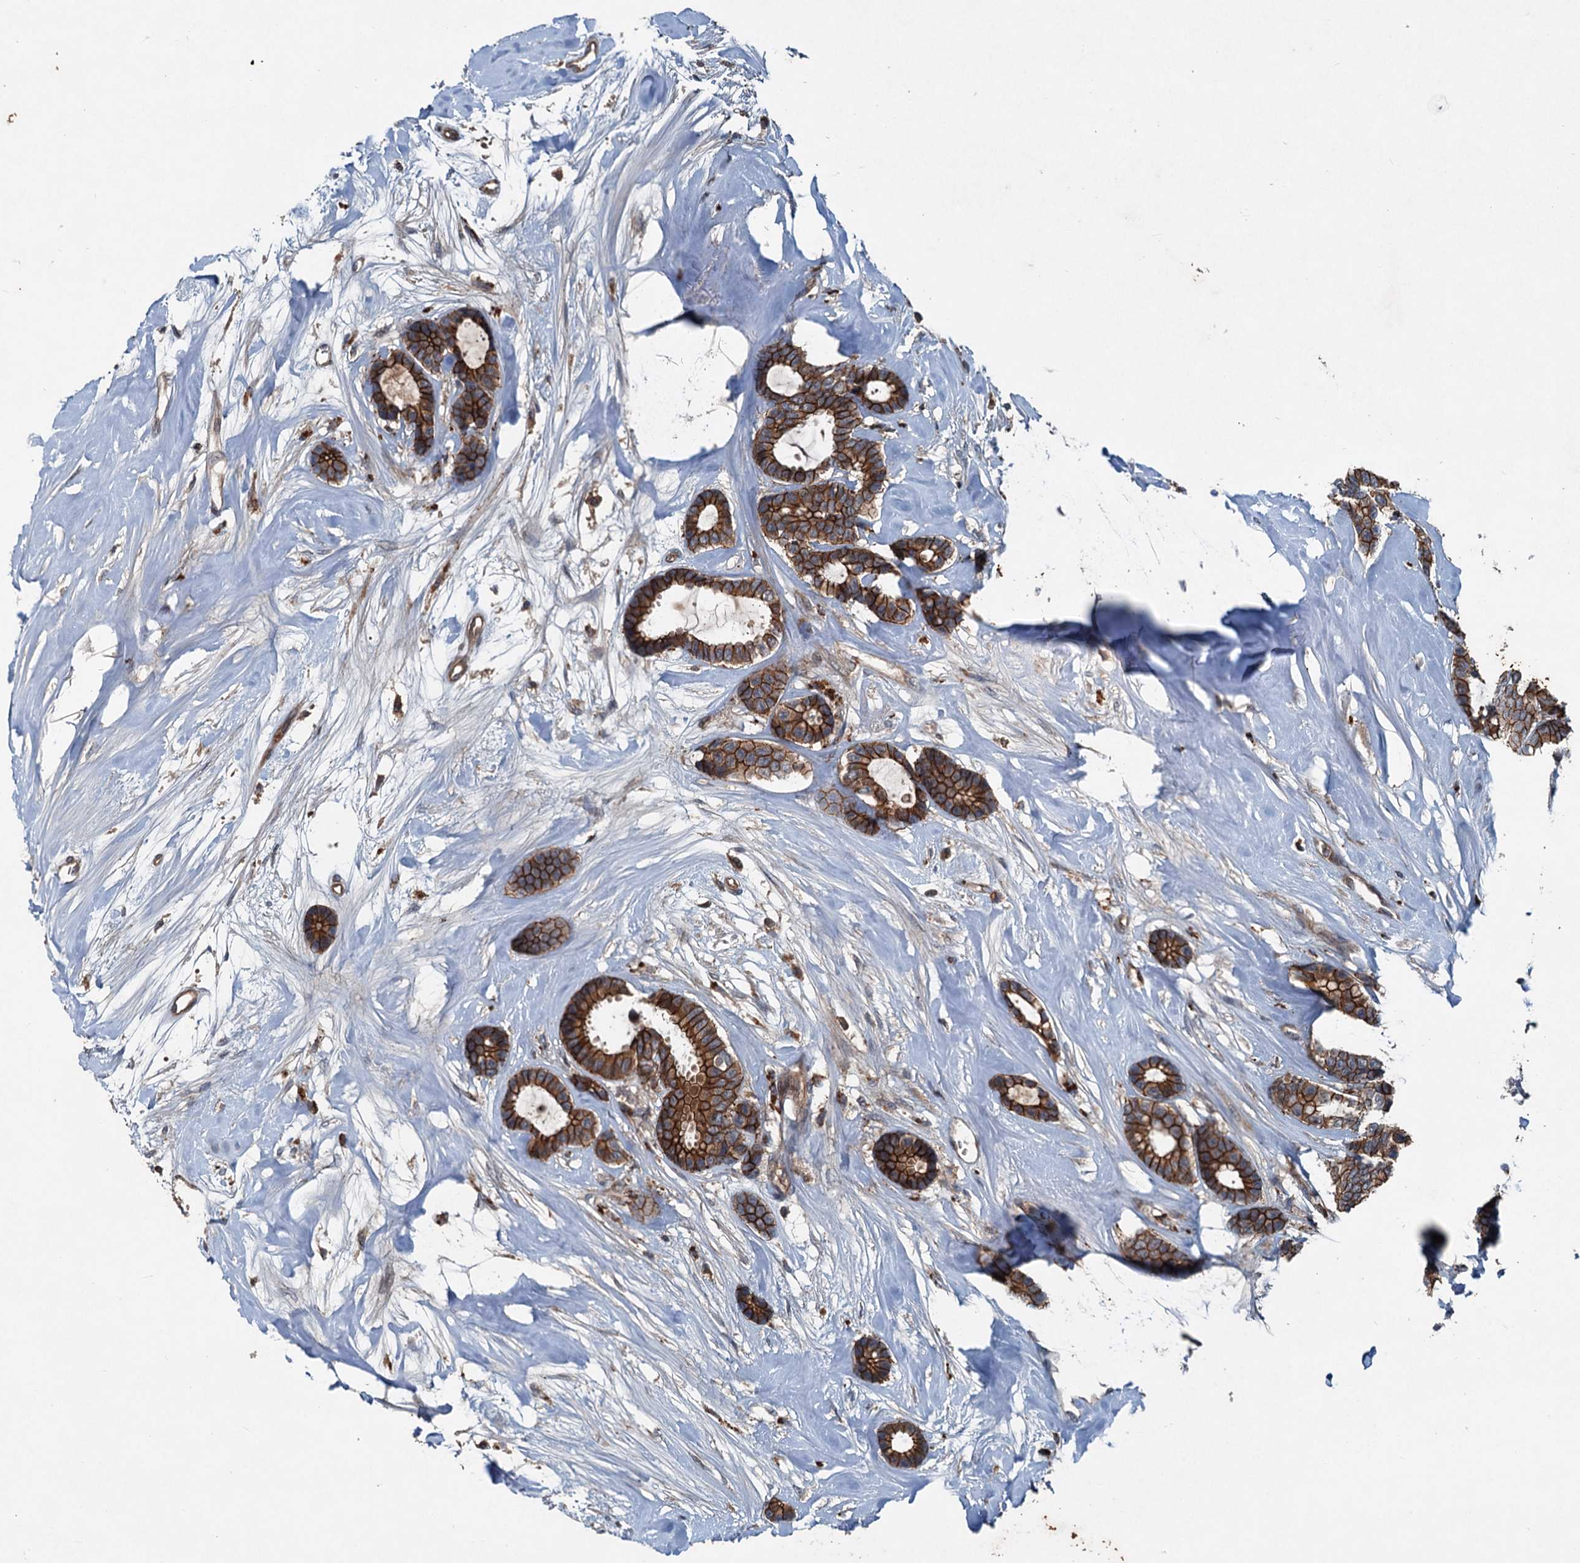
{"staining": {"intensity": "strong", "quantity": ">75%", "location": "cytoplasmic/membranous"}, "tissue": "breast cancer", "cell_type": "Tumor cells", "image_type": "cancer", "snomed": [{"axis": "morphology", "description": "Duct carcinoma"}, {"axis": "topography", "description": "Breast"}], "caption": "Tumor cells display strong cytoplasmic/membranous staining in approximately >75% of cells in breast cancer.", "gene": "N4BP2L2", "patient": {"sex": "female", "age": 87}}